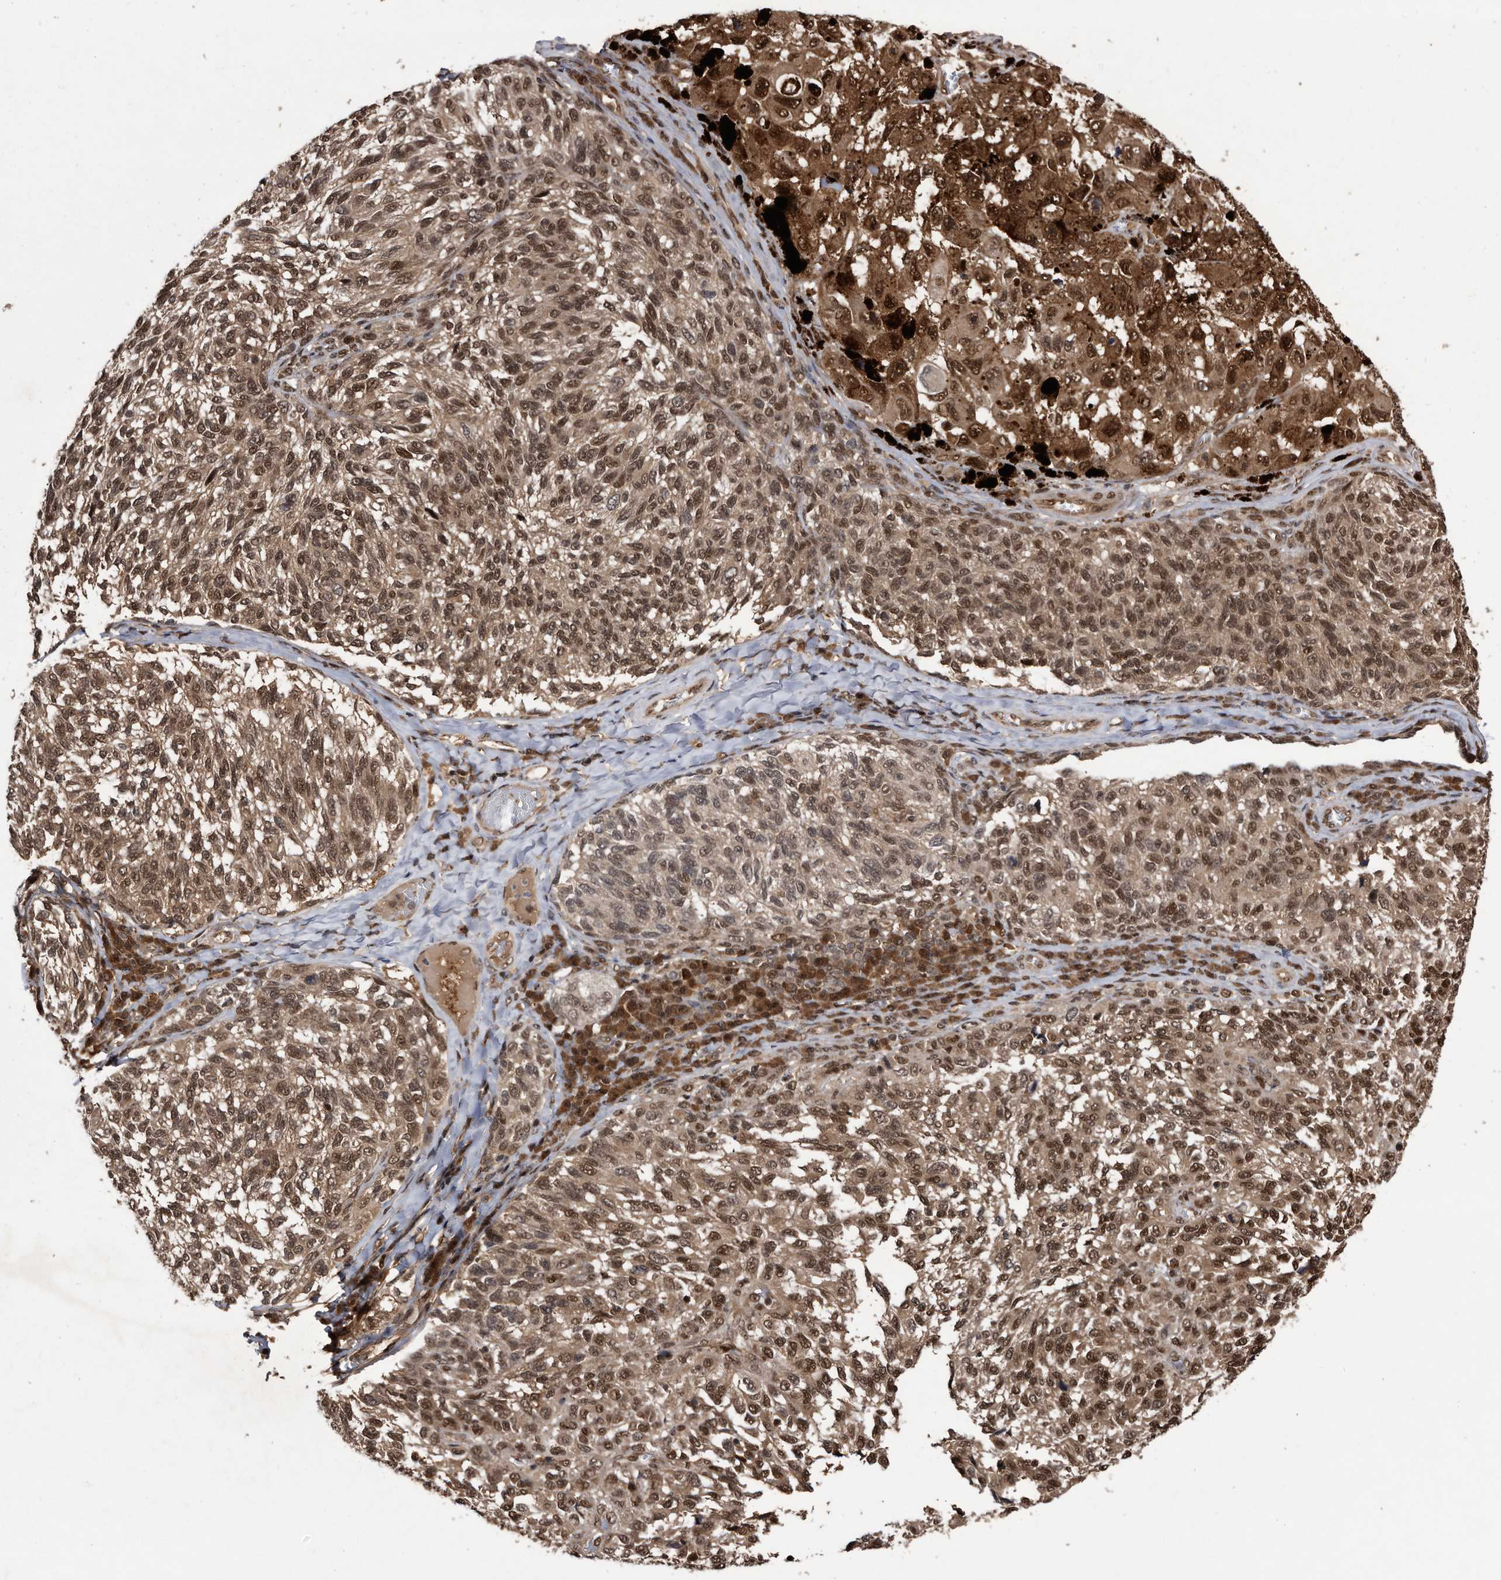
{"staining": {"intensity": "moderate", "quantity": ">75%", "location": "cytoplasmic/membranous,nuclear"}, "tissue": "melanoma", "cell_type": "Tumor cells", "image_type": "cancer", "snomed": [{"axis": "morphology", "description": "Malignant melanoma, NOS"}, {"axis": "topography", "description": "Skin"}], "caption": "Tumor cells reveal medium levels of moderate cytoplasmic/membranous and nuclear positivity in about >75% of cells in melanoma.", "gene": "RAD23B", "patient": {"sex": "female", "age": 73}}